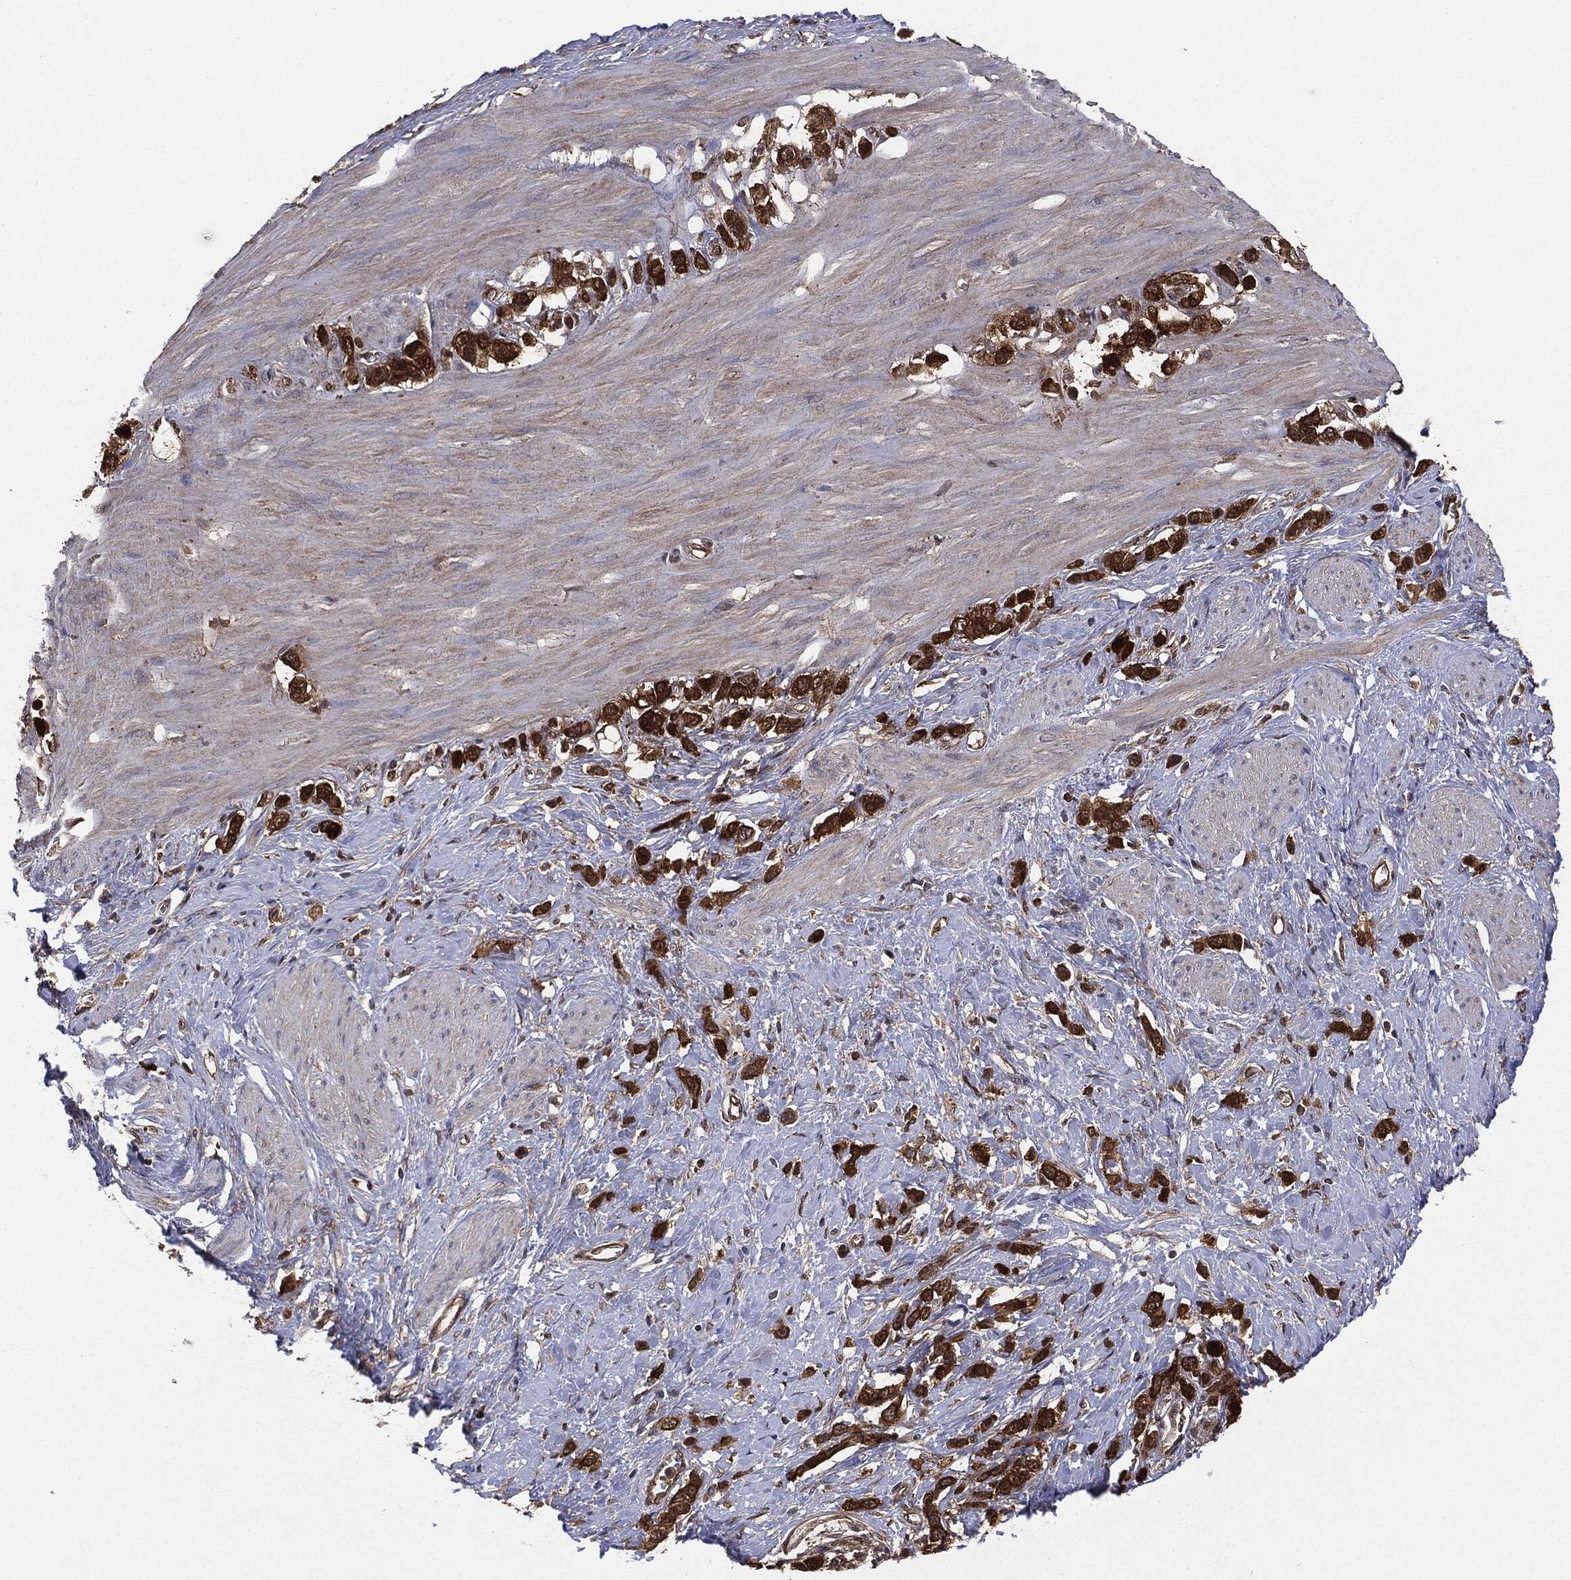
{"staining": {"intensity": "strong", "quantity": ">75%", "location": "cytoplasmic/membranous"}, "tissue": "stomach cancer", "cell_type": "Tumor cells", "image_type": "cancer", "snomed": [{"axis": "morphology", "description": "Normal tissue, NOS"}, {"axis": "morphology", "description": "Adenocarcinoma, NOS"}, {"axis": "morphology", "description": "Adenocarcinoma, High grade"}, {"axis": "topography", "description": "Stomach, upper"}, {"axis": "topography", "description": "Stomach"}], "caption": "IHC histopathology image of neoplastic tissue: human stomach cancer stained using immunohistochemistry exhibits high levels of strong protein expression localized specifically in the cytoplasmic/membranous of tumor cells, appearing as a cytoplasmic/membranous brown color.", "gene": "NME1", "patient": {"sex": "female", "age": 65}}